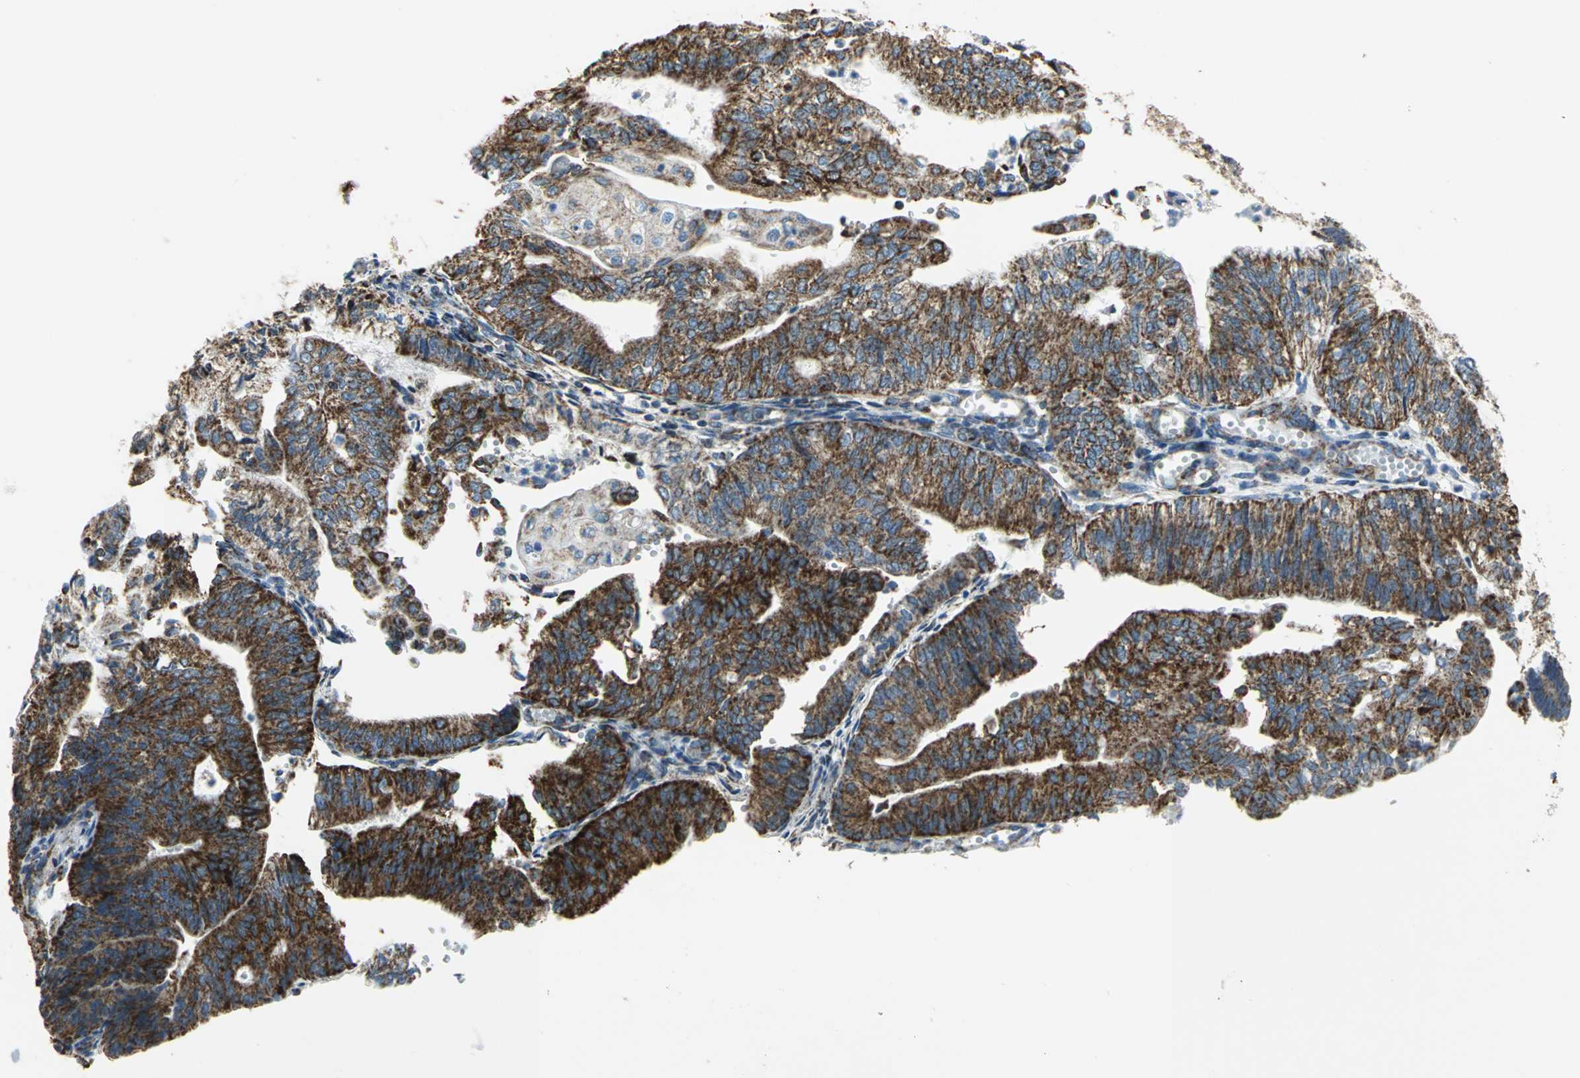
{"staining": {"intensity": "strong", "quantity": ">75%", "location": "cytoplasmic/membranous"}, "tissue": "endometrial cancer", "cell_type": "Tumor cells", "image_type": "cancer", "snomed": [{"axis": "morphology", "description": "Adenocarcinoma, NOS"}, {"axis": "topography", "description": "Endometrium"}], "caption": "A photomicrograph showing strong cytoplasmic/membranous positivity in approximately >75% of tumor cells in adenocarcinoma (endometrial), as visualized by brown immunohistochemical staining.", "gene": "NTRK1", "patient": {"sex": "female", "age": 59}}